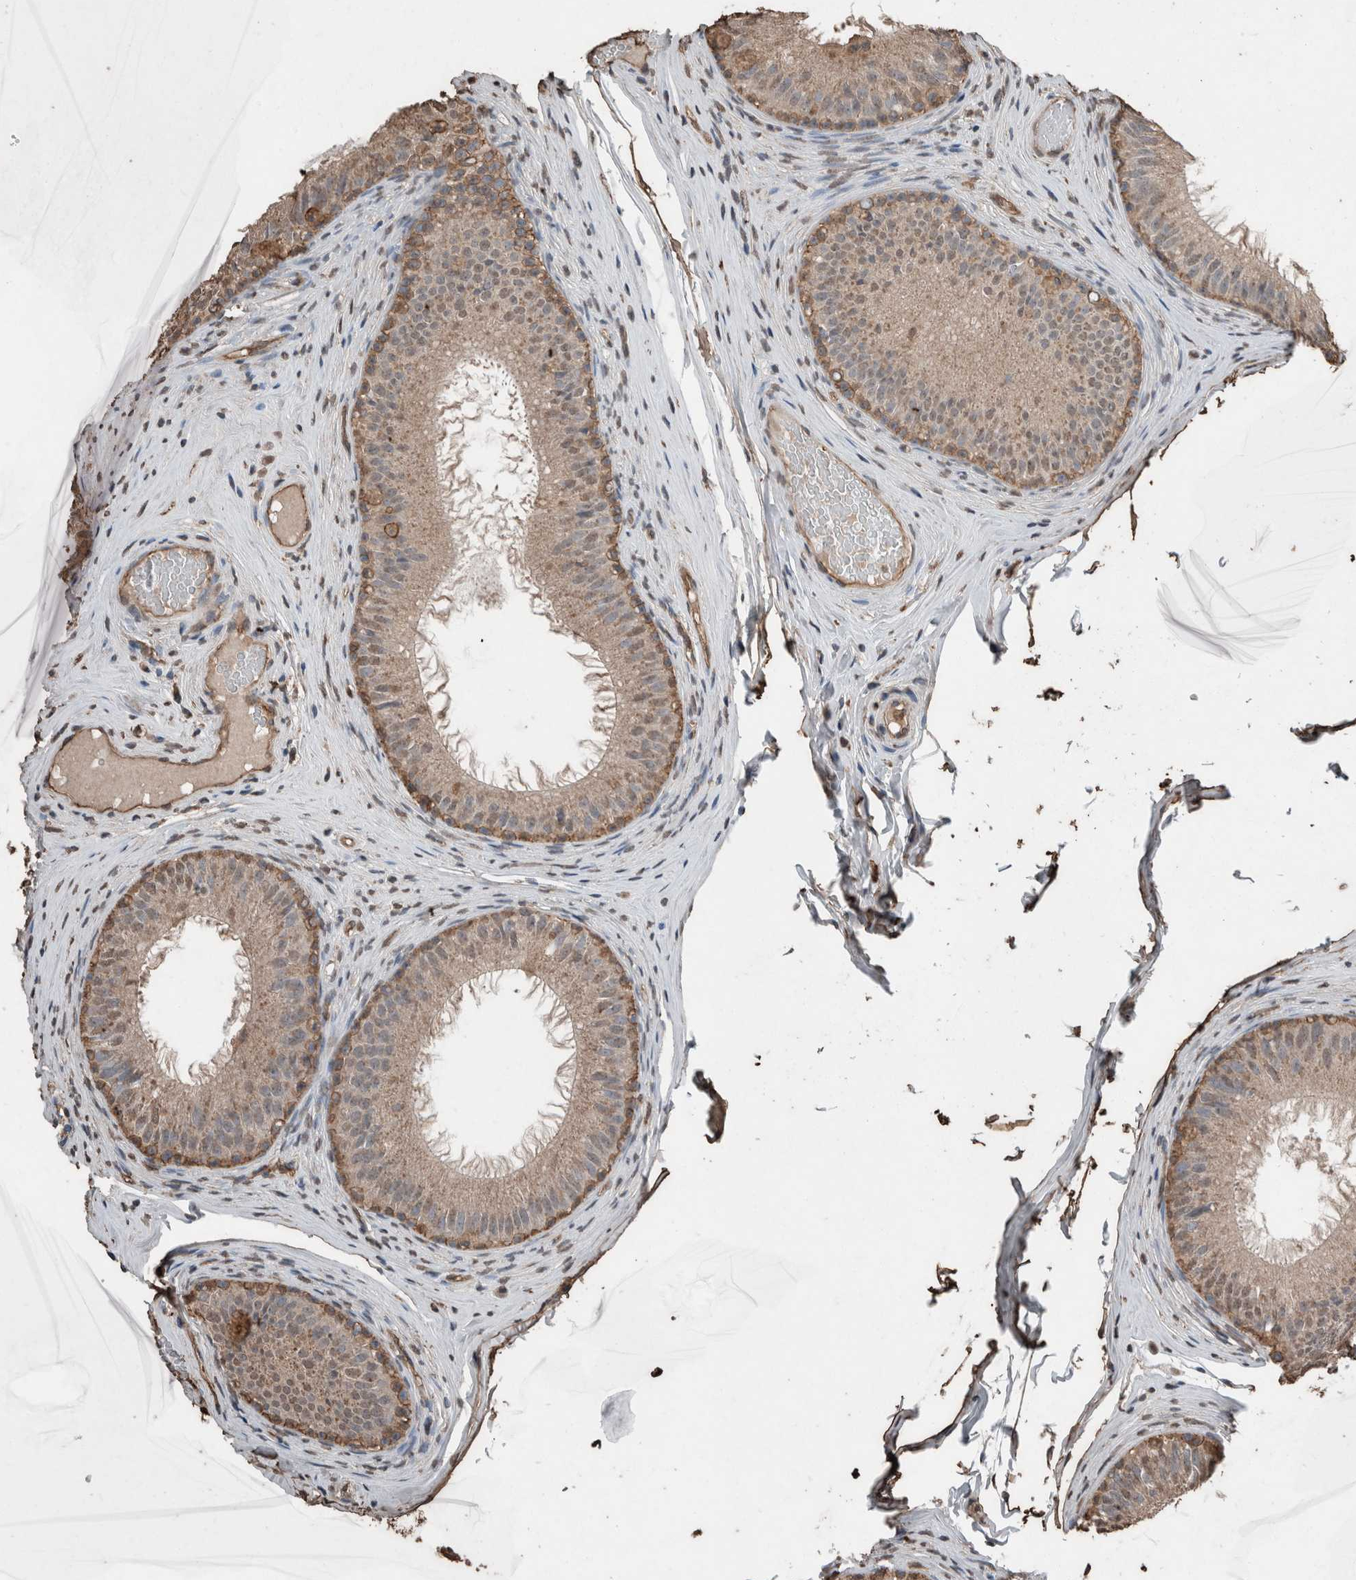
{"staining": {"intensity": "moderate", "quantity": "25%-75%", "location": "cytoplasmic/membranous"}, "tissue": "epididymis", "cell_type": "Glandular cells", "image_type": "normal", "snomed": [{"axis": "morphology", "description": "Normal tissue, NOS"}, {"axis": "topography", "description": "Epididymis"}], "caption": "Epididymis stained for a protein reveals moderate cytoplasmic/membranous positivity in glandular cells. (DAB = brown stain, brightfield microscopy at high magnification).", "gene": "S100A10", "patient": {"sex": "male", "age": 32}}